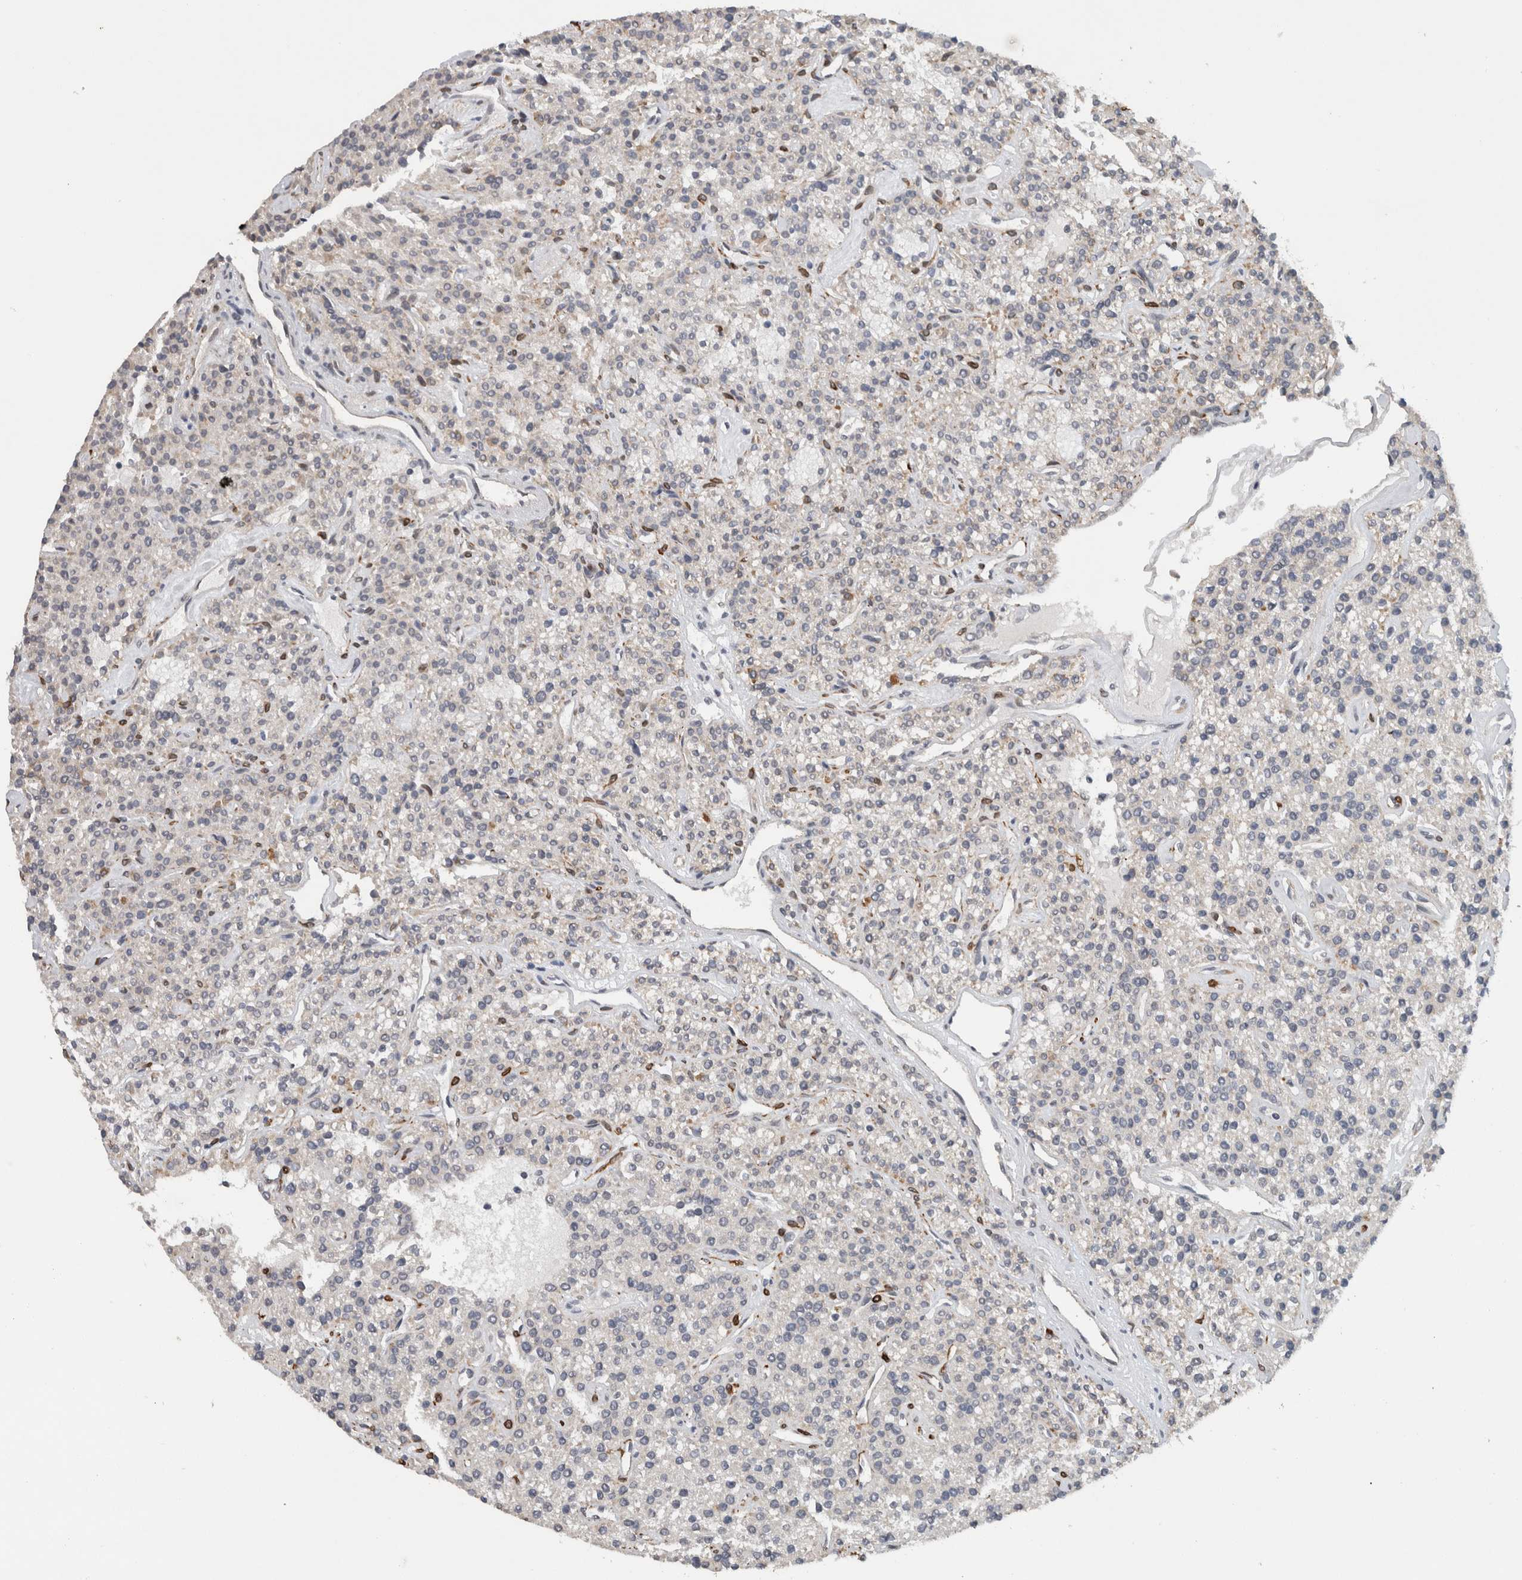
{"staining": {"intensity": "weak", "quantity": "<25%", "location": "nuclear"}, "tissue": "parathyroid gland", "cell_type": "Glandular cells", "image_type": "normal", "snomed": [{"axis": "morphology", "description": "Normal tissue, NOS"}, {"axis": "topography", "description": "Parathyroid gland"}], "caption": "High power microscopy photomicrograph of an IHC histopathology image of benign parathyroid gland, revealing no significant positivity in glandular cells.", "gene": "PRXL2A", "patient": {"sex": "male", "age": 46}}